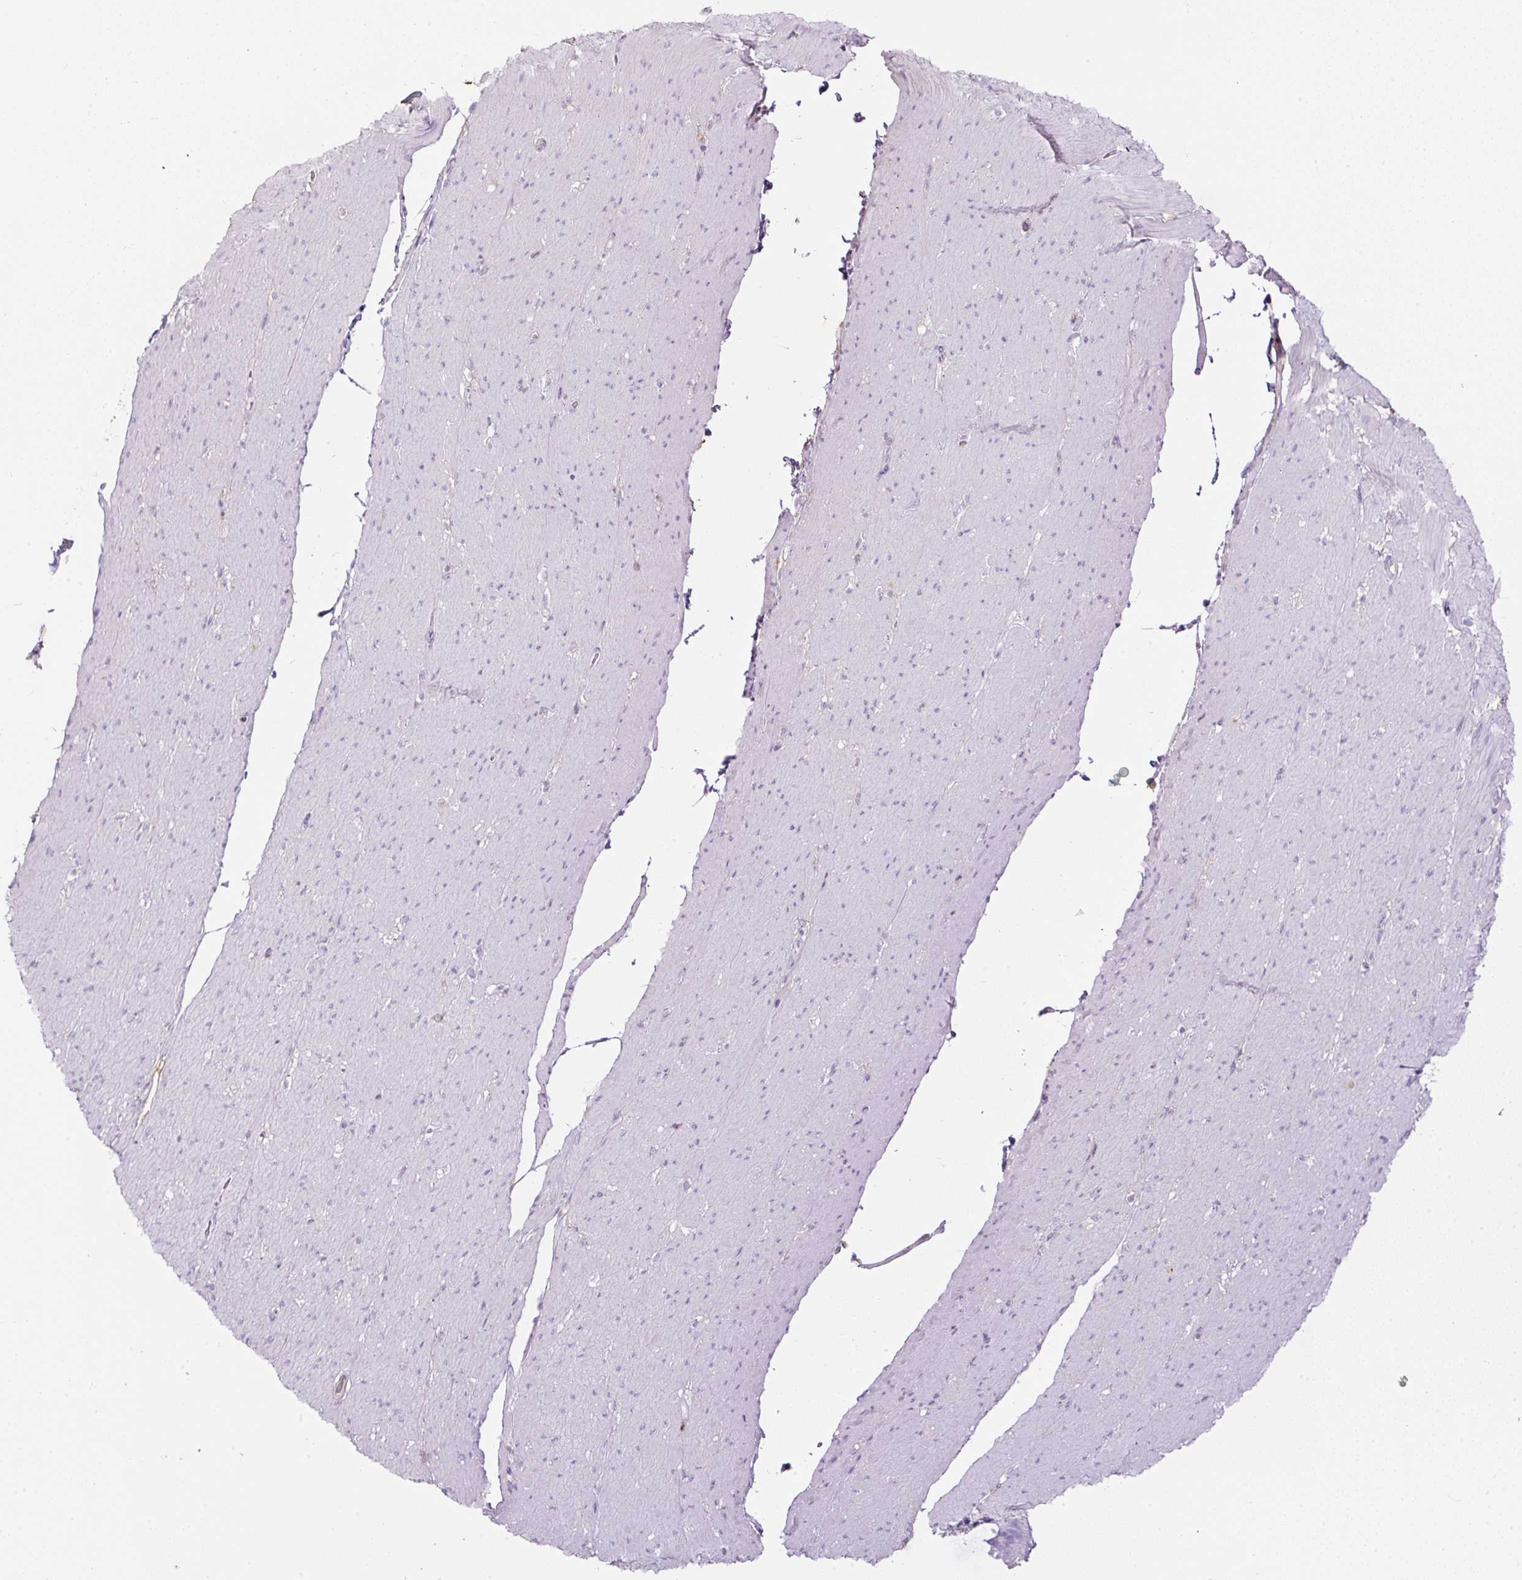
{"staining": {"intensity": "negative", "quantity": "none", "location": "none"}, "tissue": "smooth muscle", "cell_type": "Smooth muscle cells", "image_type": "normal", "snomed": [{"axis": "morphology", "description": "Normal tissue, NOS"}, {"axis": "topography", "description": "Smooth muscle"}, {"axis": "topography", "description": "Rectum"}], "caption": "A high-resolution histopathology image shows immunohistochemistry staining of benign smooth muscle, which demonstrates no significant expression in smooth muscle cells.", "gene": "APOA1", "patient": {"sex": "male", "age": 53}}